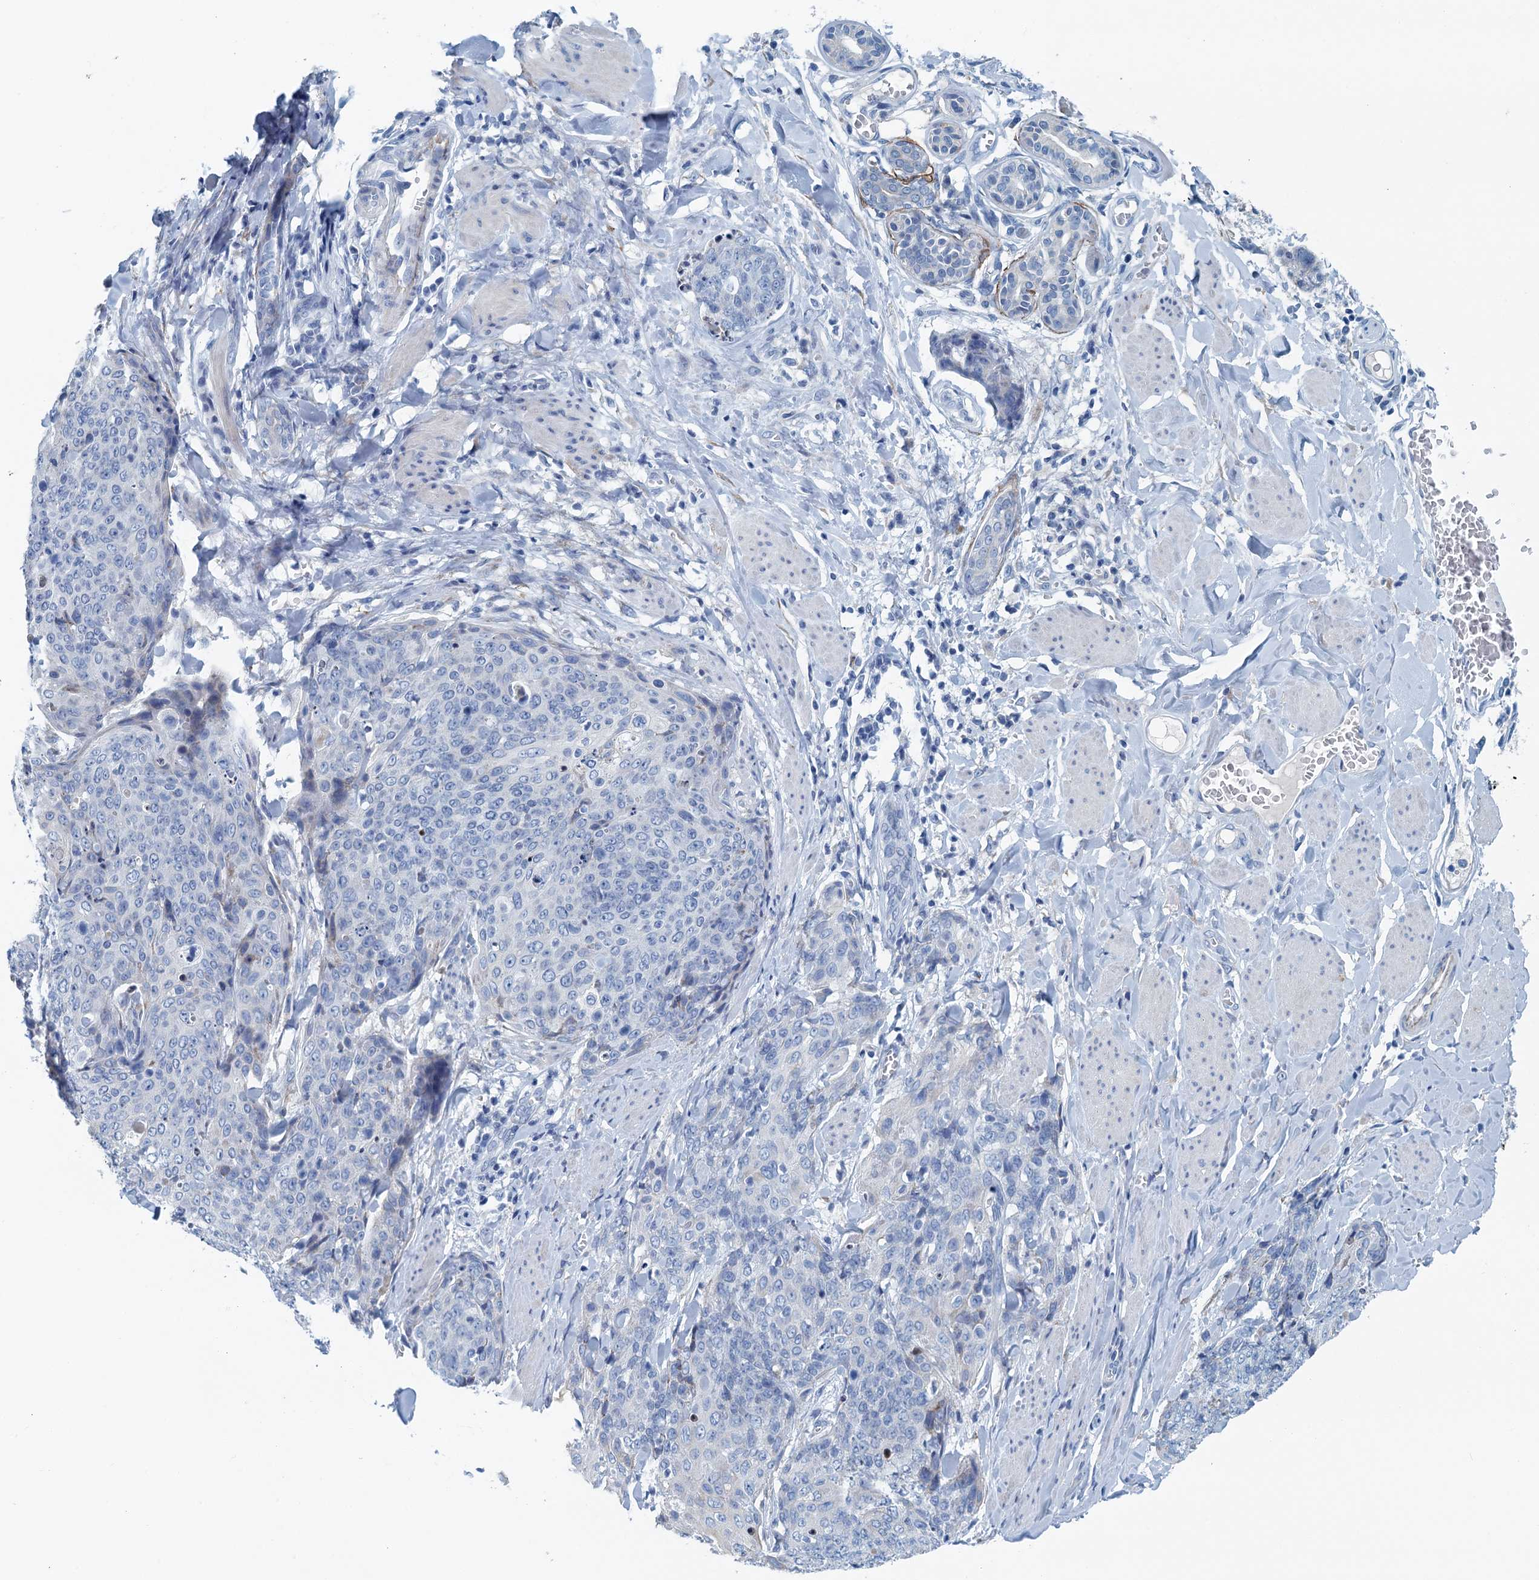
{"staining": {"intensity": "negative", "quantity": "none", "location": "none"}, "tissue": "skin cancer", "cell_type": "Tumor cells", "image_type": "cancer", "snomed": [{"axis": "morphology", "description": "Squamous cell carcinoma, NOS"}, {"axis": "topography", "description": "Skin"}, {"axis": "topography", "description": "Vulva"}], "caption": "DAB immunohistochemical staining of skin squamous cell carcinoma exhibits no significant positivity in tumor cells.", "gene": "C10orf88", "patient": {"sex": "female", "age": 85}}